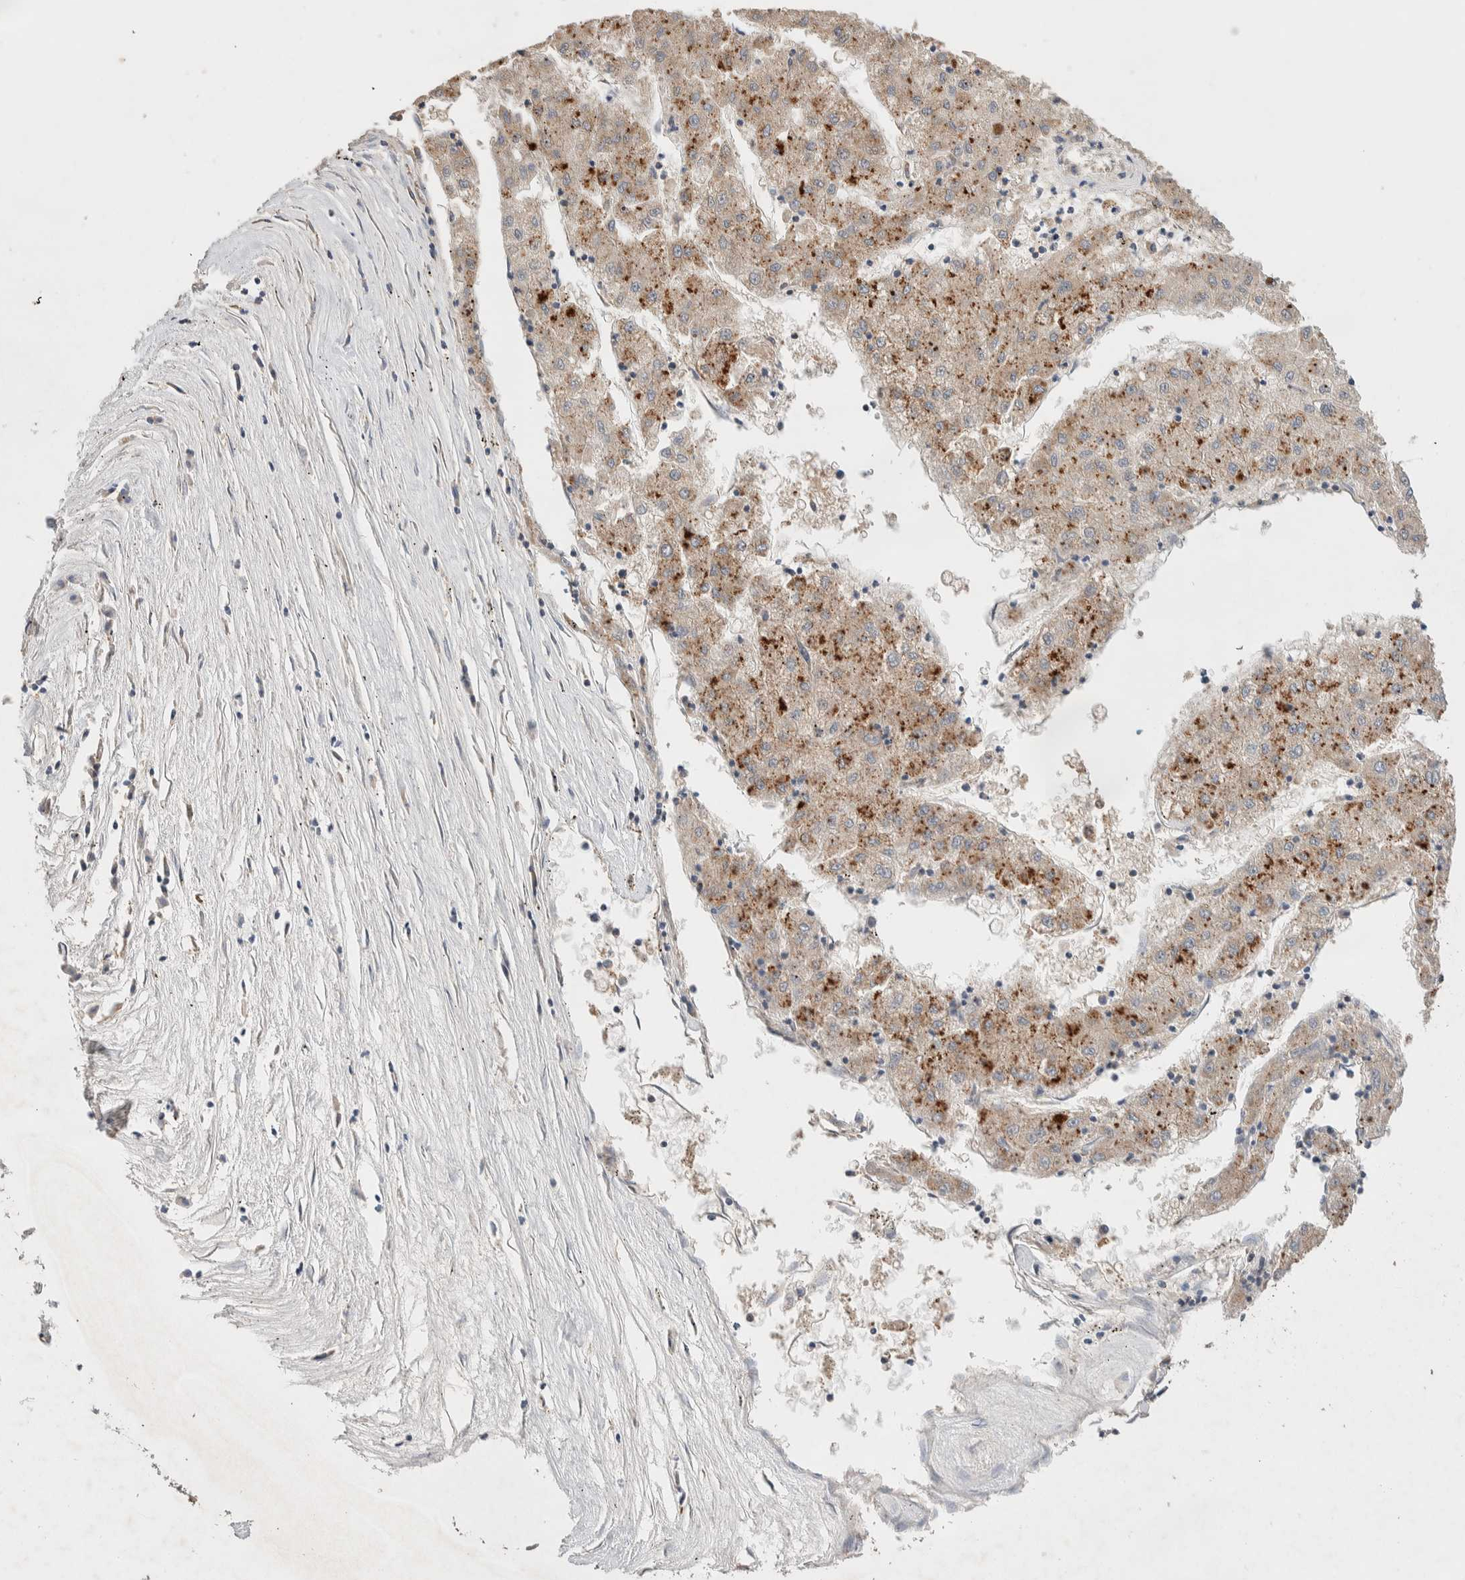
{"staining": {"intensity": "moderate", "quantity": "<25%", "location": "cytoplasmic/membranous"}, "tissue": "liver cancer", "cell_type": "Tumor cells", "image_type": "cancer", "snomed": [{"axis": "morphology", "description": "Carcinoma, Hepatocellular, NOS"}, {"axis": "topography", "description": "Liver"}], "caption": "Moderate cytoplasmic/membranous staining is appreciated in about <25% of tumor cells in liver cancer (hepatocellular carcinoma).", "gene": "DEPTOR", "patient": {"sex": "male", "age": 72}}